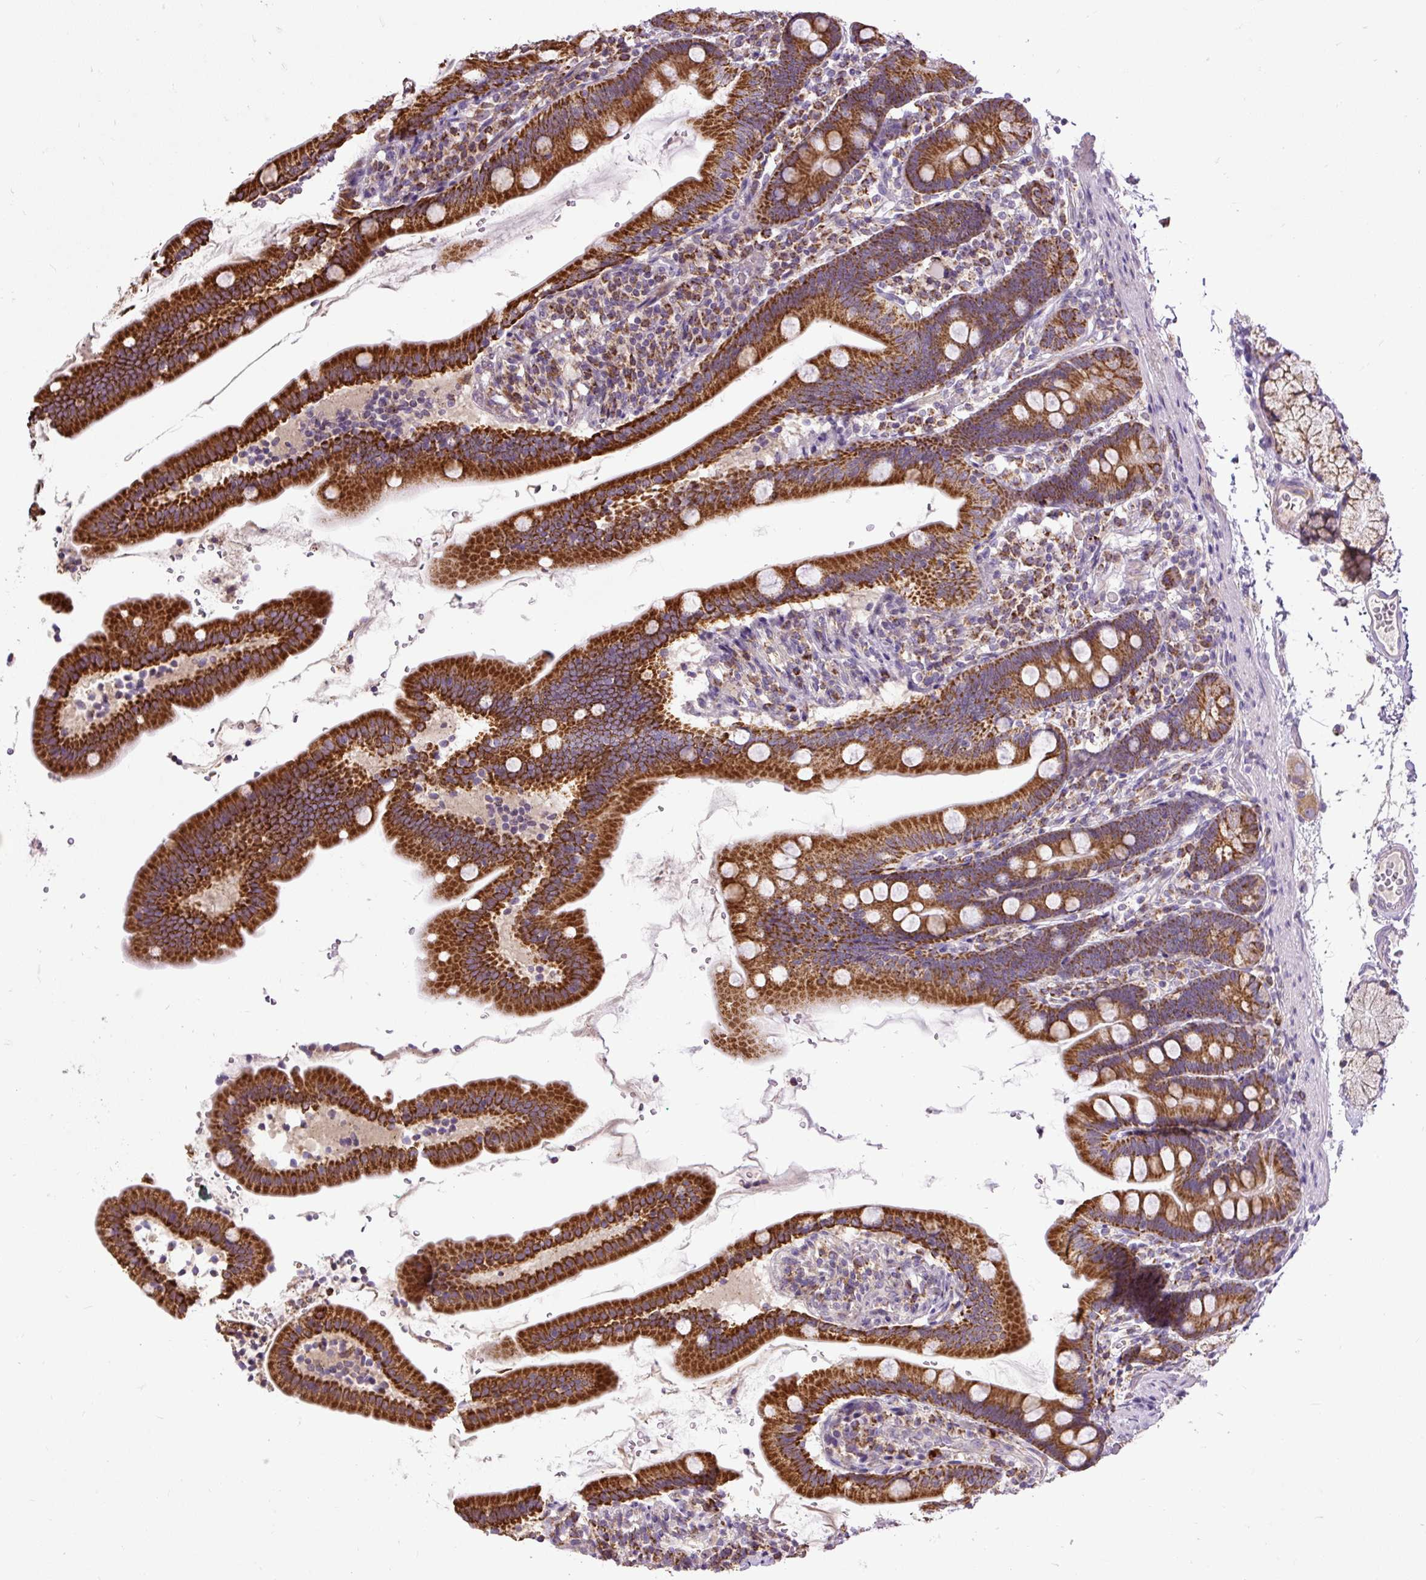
{"staining": {"intensity": "strong", "quantity": ">75%", "location": "cytoplasmic/membranous"}, "tissue": "duodenum", "cell_type": "Glandular cells", "image_type": "normal", "snomed": [{"axis": "morphology", "description": "Normal tissue, NOS"}, {"axis": "topography", "description": "Duodenum"}], "caption": "IHC micrograph of normal duodenum stained for a protein (brown), which demonstrates high levels of strong cytoplasmic/membranous staining in approximately >75% of glandular cells.", "gene": "TM2D3", "patient": {"sex": "female", "age": 67}}